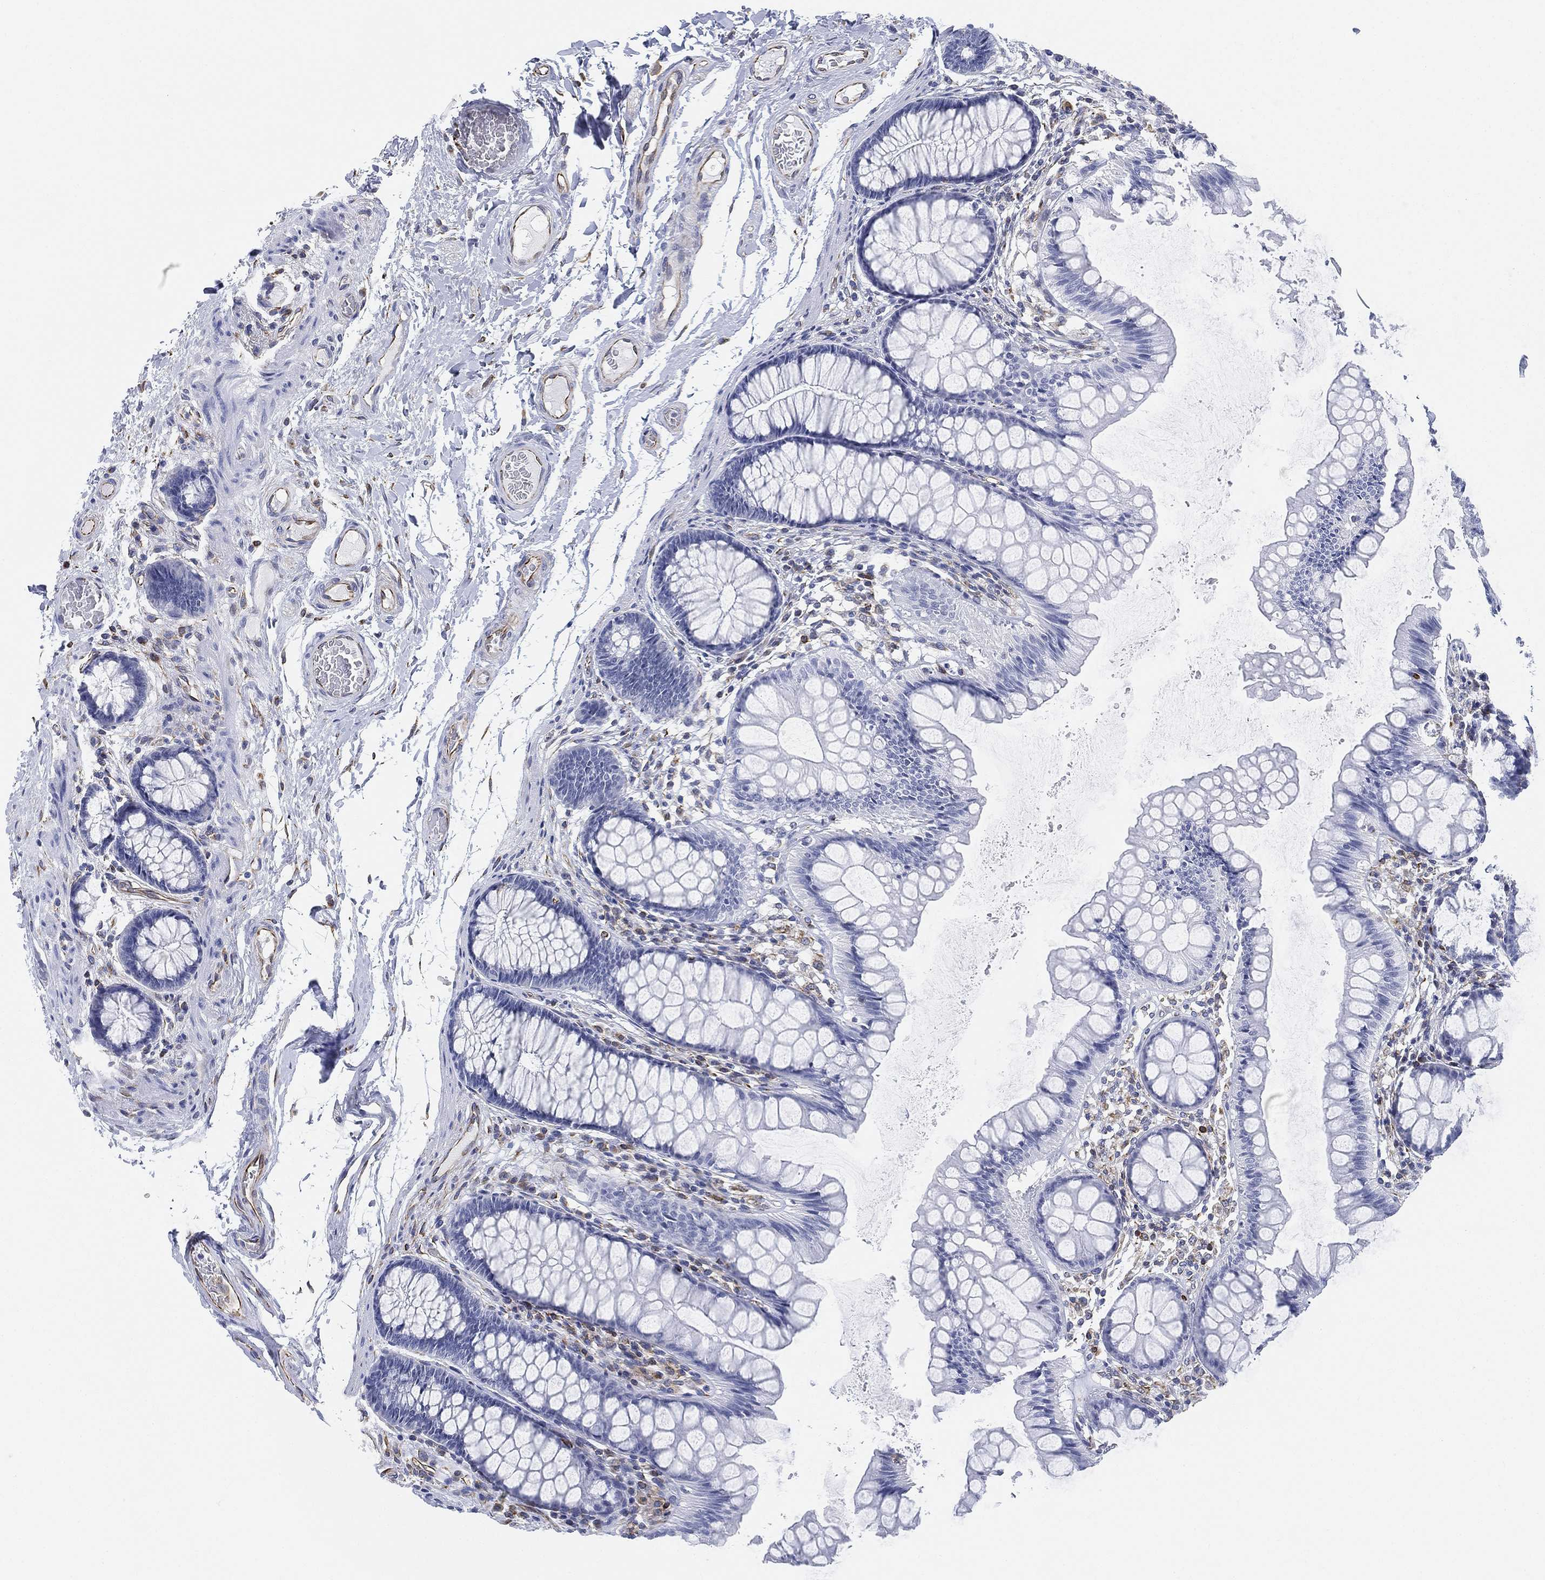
{"staining": {"intensity": "moderate", "quantity": "25%-75%", "location": "cytoplasmic/membranous"}, "tissue": "colon", "cell_type": "Endothelial cells", "image_type": "normal", "snomed": [{"axis": "morphology", "description": "Normal tissue, NOS"}, {"axis": "topography", "description": "Colon"}], "caption": "Colon stained with DAB IHC reveals medium levels of moderate cytoplasmic/membranous positivity in about 25%-75% of endothelial cells. (Stains: DAB (3,3'-diaminobenzidine) in brown, nuclei in blue, Microscopy: brightfield microscopy at high magnification).", "gene": "PSKH2", "patient": {"sex": "female", "age": 65}}